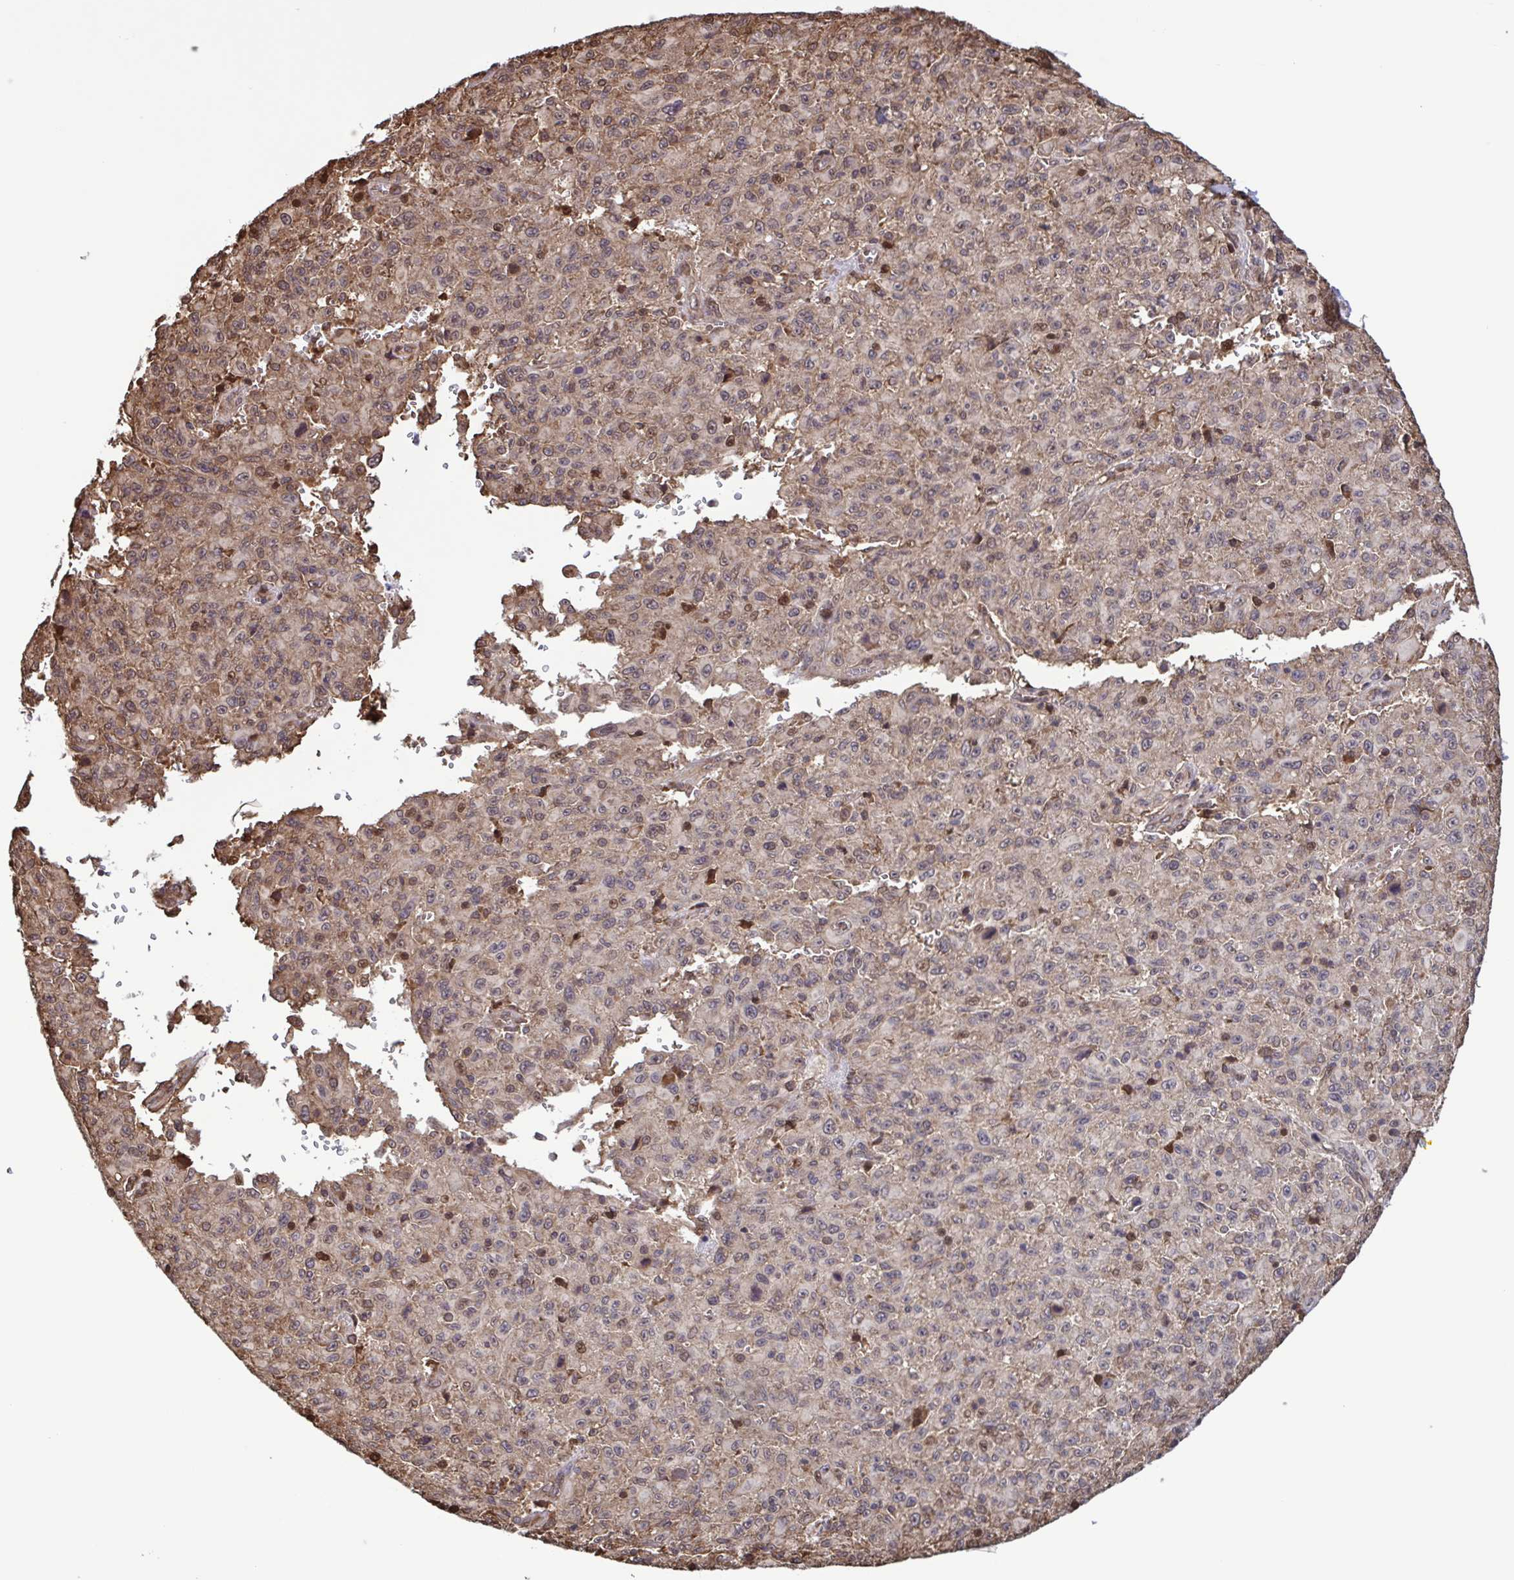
{"staining": {"intensity": "weak", "quantity": "<25%", "location": "cytoplasmic/membranous"}, "tissue": "melanoma", "cell_type": "Tumor cells", "image_type": "cancer", "snomed": [{"axis": "morphology", "description": "Malignant melanoma, NOS"}, {"axis": "topography", "description": "Skin"}], "caption": "Tumor cells are negative for protein expression in human malignant melanoma. Nuclei are stained in blue.", "gene": "SEC63", "patient": {"sex": "male", "age": 46}}